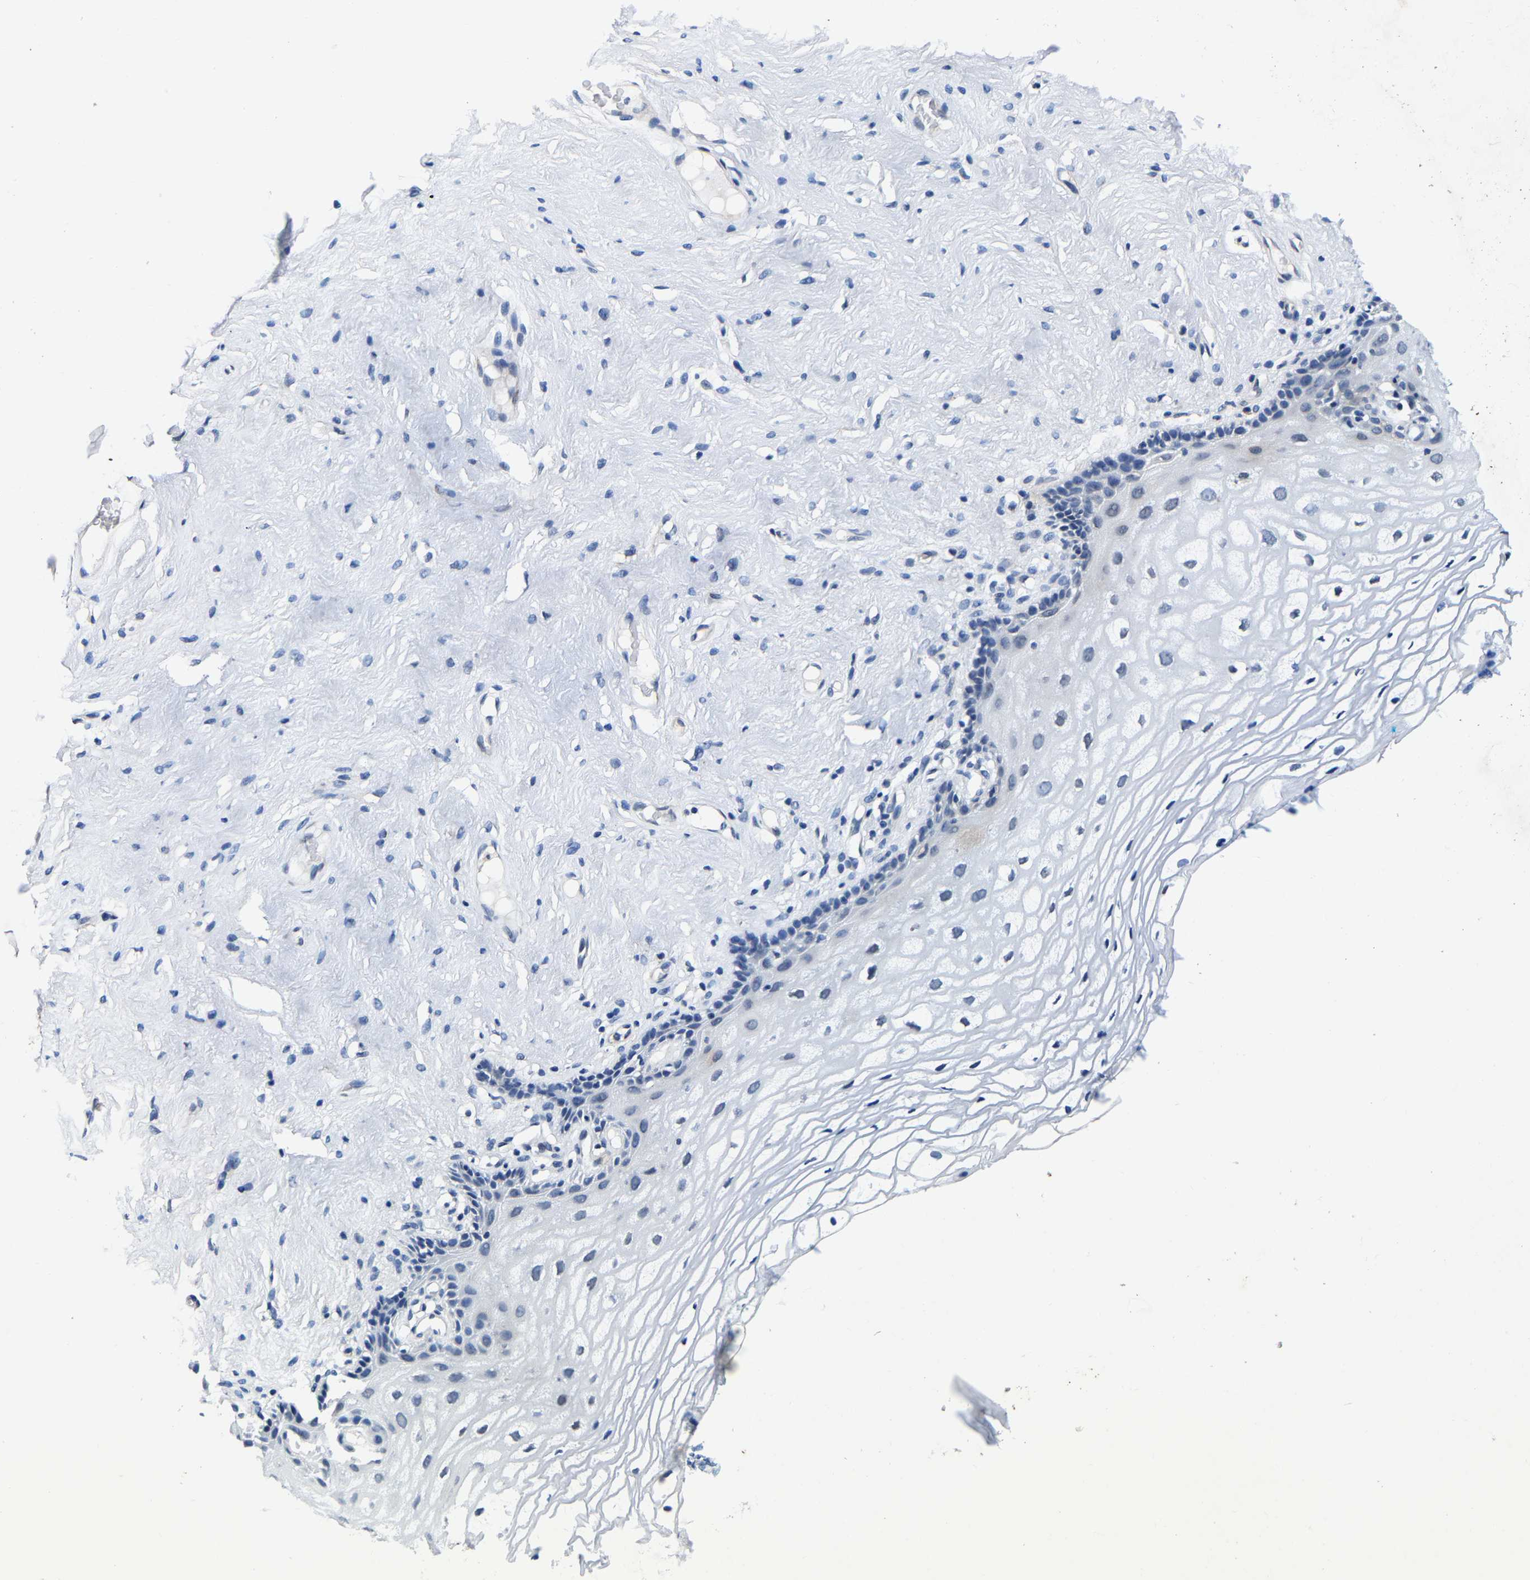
{"staining": {"intensity": "negative", "quantity": "none", "location": "none"}, "tissue": "vagina", "cell_type": "Squamous epithelial cells", "image_type": "normal", "snomed": [{"axis": "morphology", "description": "Normal tissue, NOS"}, {"axis": "morphology", "description": "Adenocarcinoma, NOS"}, {"axis": "topography", "description": "Rectum"}, {"axis": "topography", "description": "Vagina"}], "caption": "This image is of normal vagina stained with immunohistochemistry (IHC) to label a protein in brown with the nuclei are counter-stained blue. There is no staining in squamous epithelial cells.", "gene": "UBN2", "patient": {"sex": "female", "age": 71}}